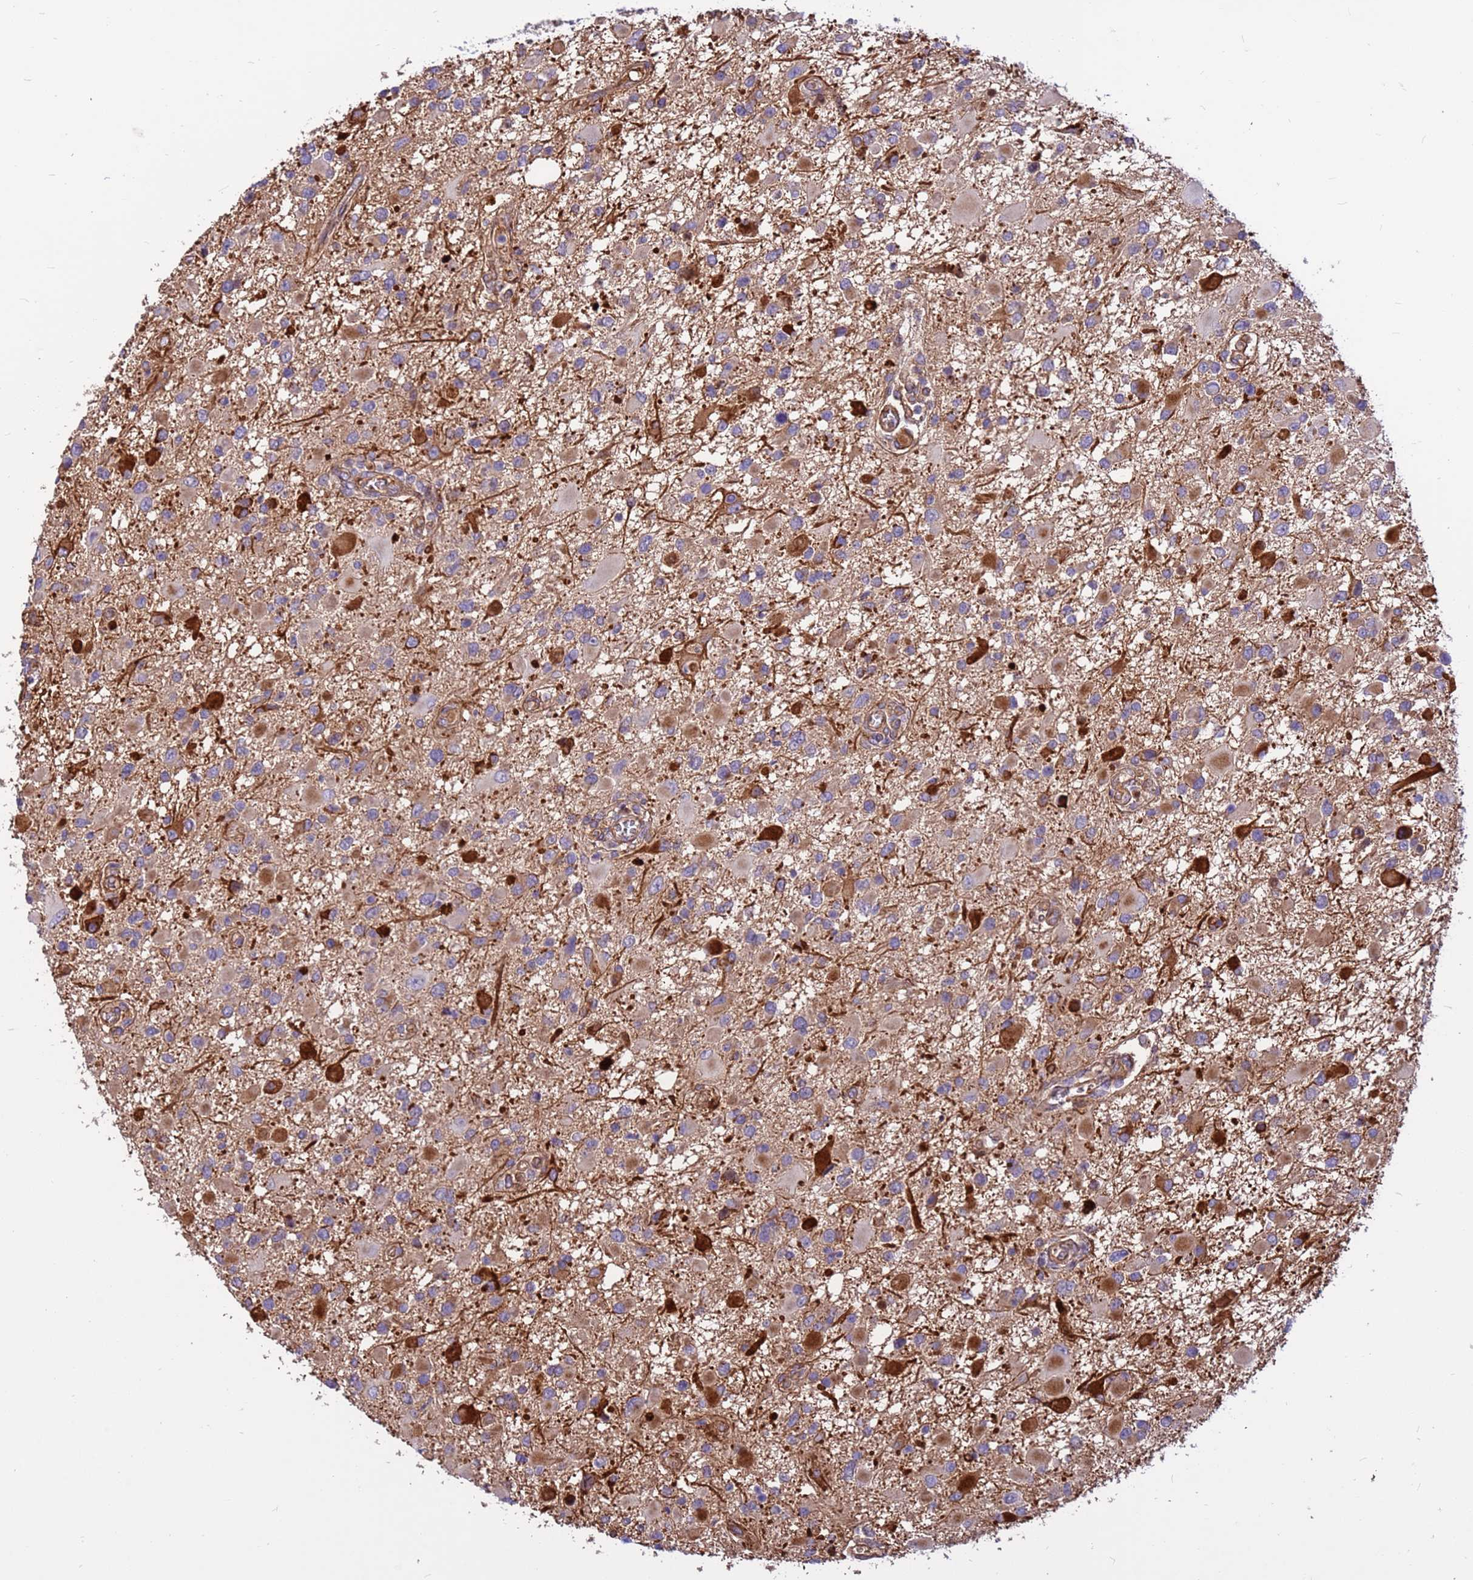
{"staining": {"intensity": "moderate", "quantity": ">75%", "location": "cytoplasmic/membranous"}, "tissue": "glioma", "cell_type": "Tumor cells", "image_type": "cancer", "snomed": [{"axis": "morphology", "description": "Glioma, malignant, High grade"}, {"axis": "topography", "description": "Brain"}], "caption": "Protein expression analysis of malignant glioma (high-grade) demonstrates moderate cytoplasmic/membranous expression in approximately >75% of tumor cells. The protein of interest is stained brown, and the nuclei are stained in blue (DAB IHC with brightfield microscopy, high magnification).", "gene": "CRHBP", "patient": {"sex": "male", "age": 53}}